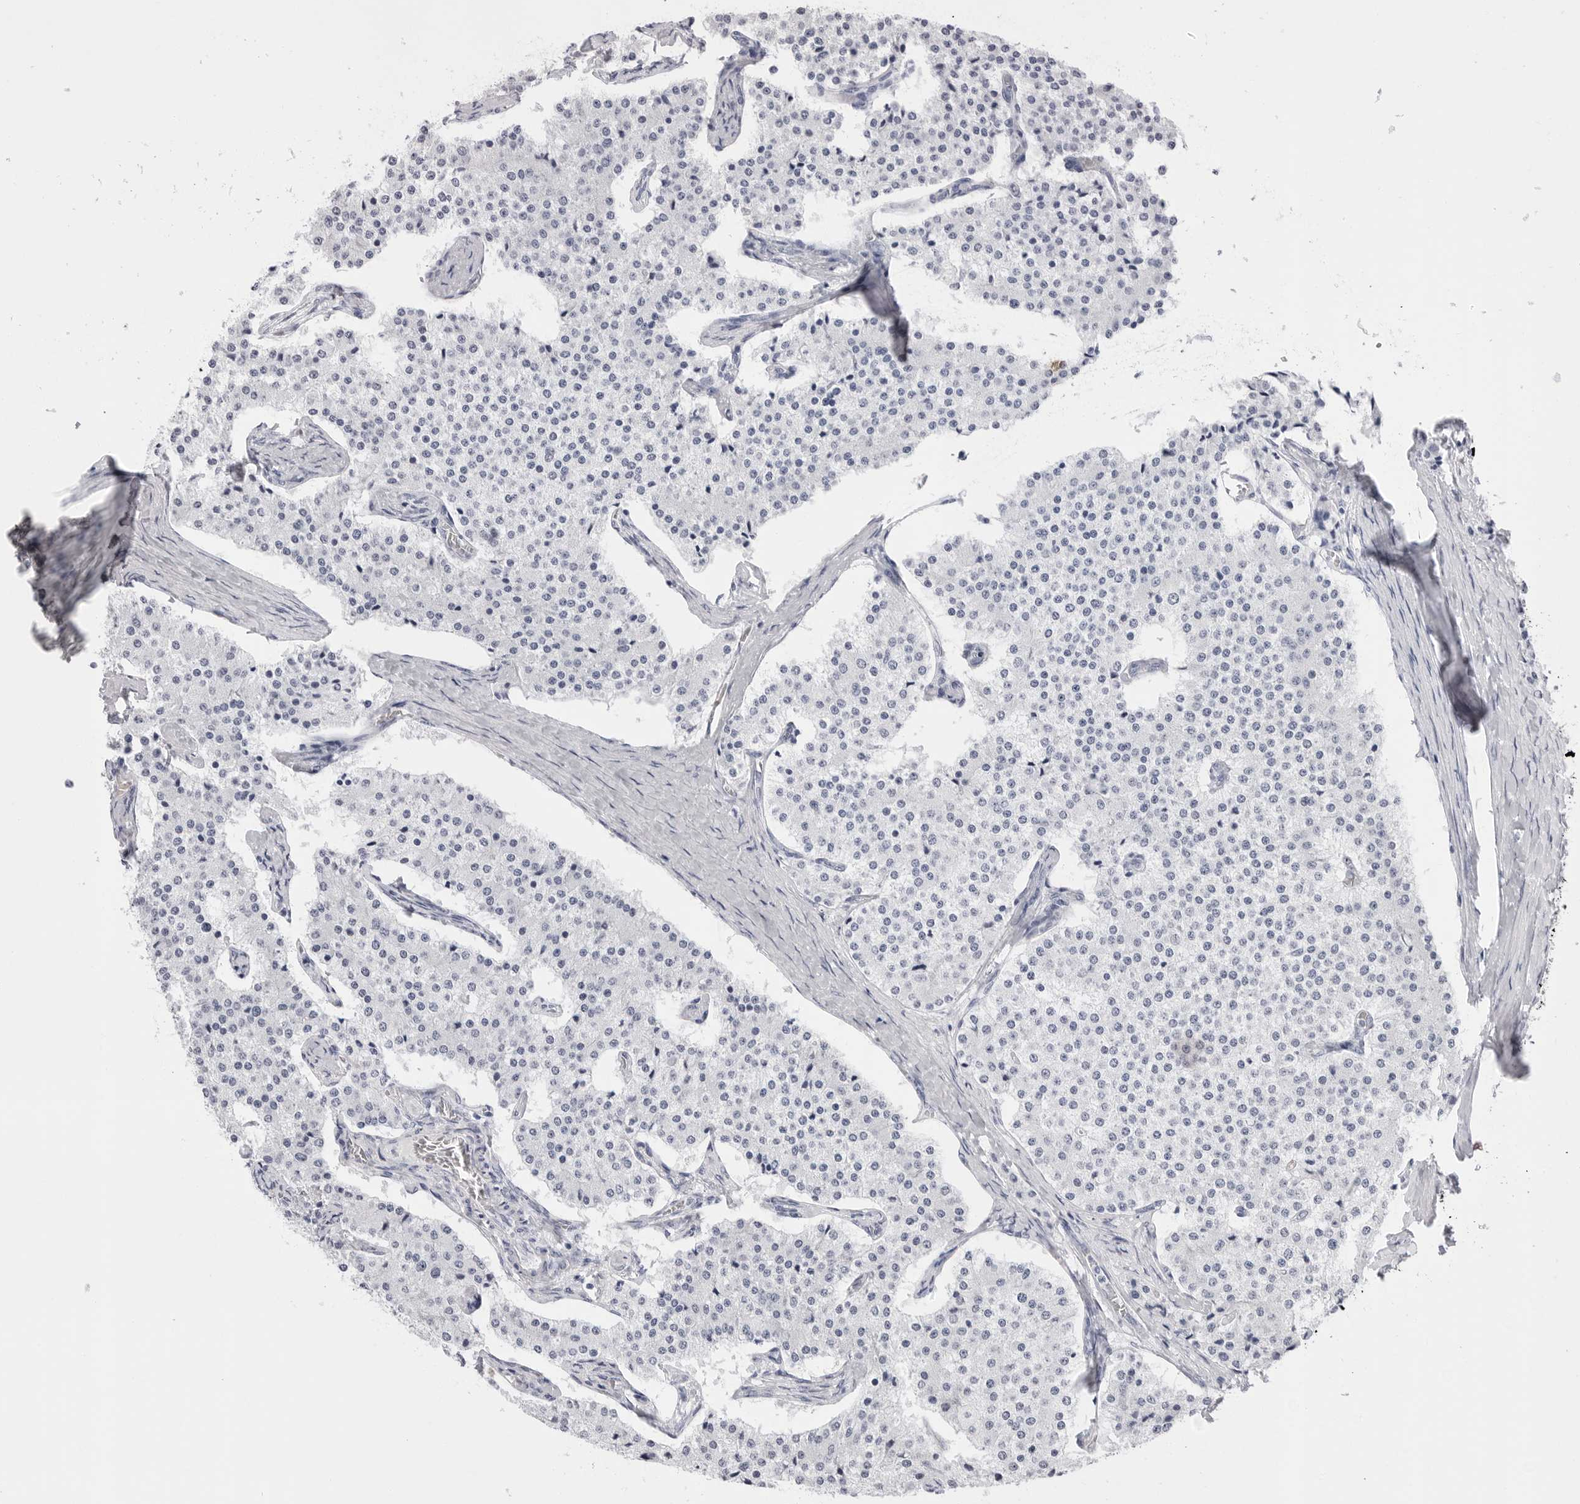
{"staining": {"intensity": "negative", "quantity": "none", "location": "none"}, "tissue": "carcinoid", "cell_type": "Tumor cells", "image_type": "cancer", "snomed": [{"axis": "morphology", "description": "Carcinoid, malignant, NOS"}, {"axis": "topography", "description": "Colon"}], "caption": "Image shows no significant protein staining in tumor cells of carcinoid.", "gene": "TSSK1B", "patient": {"sex": "female", "age": 52}}